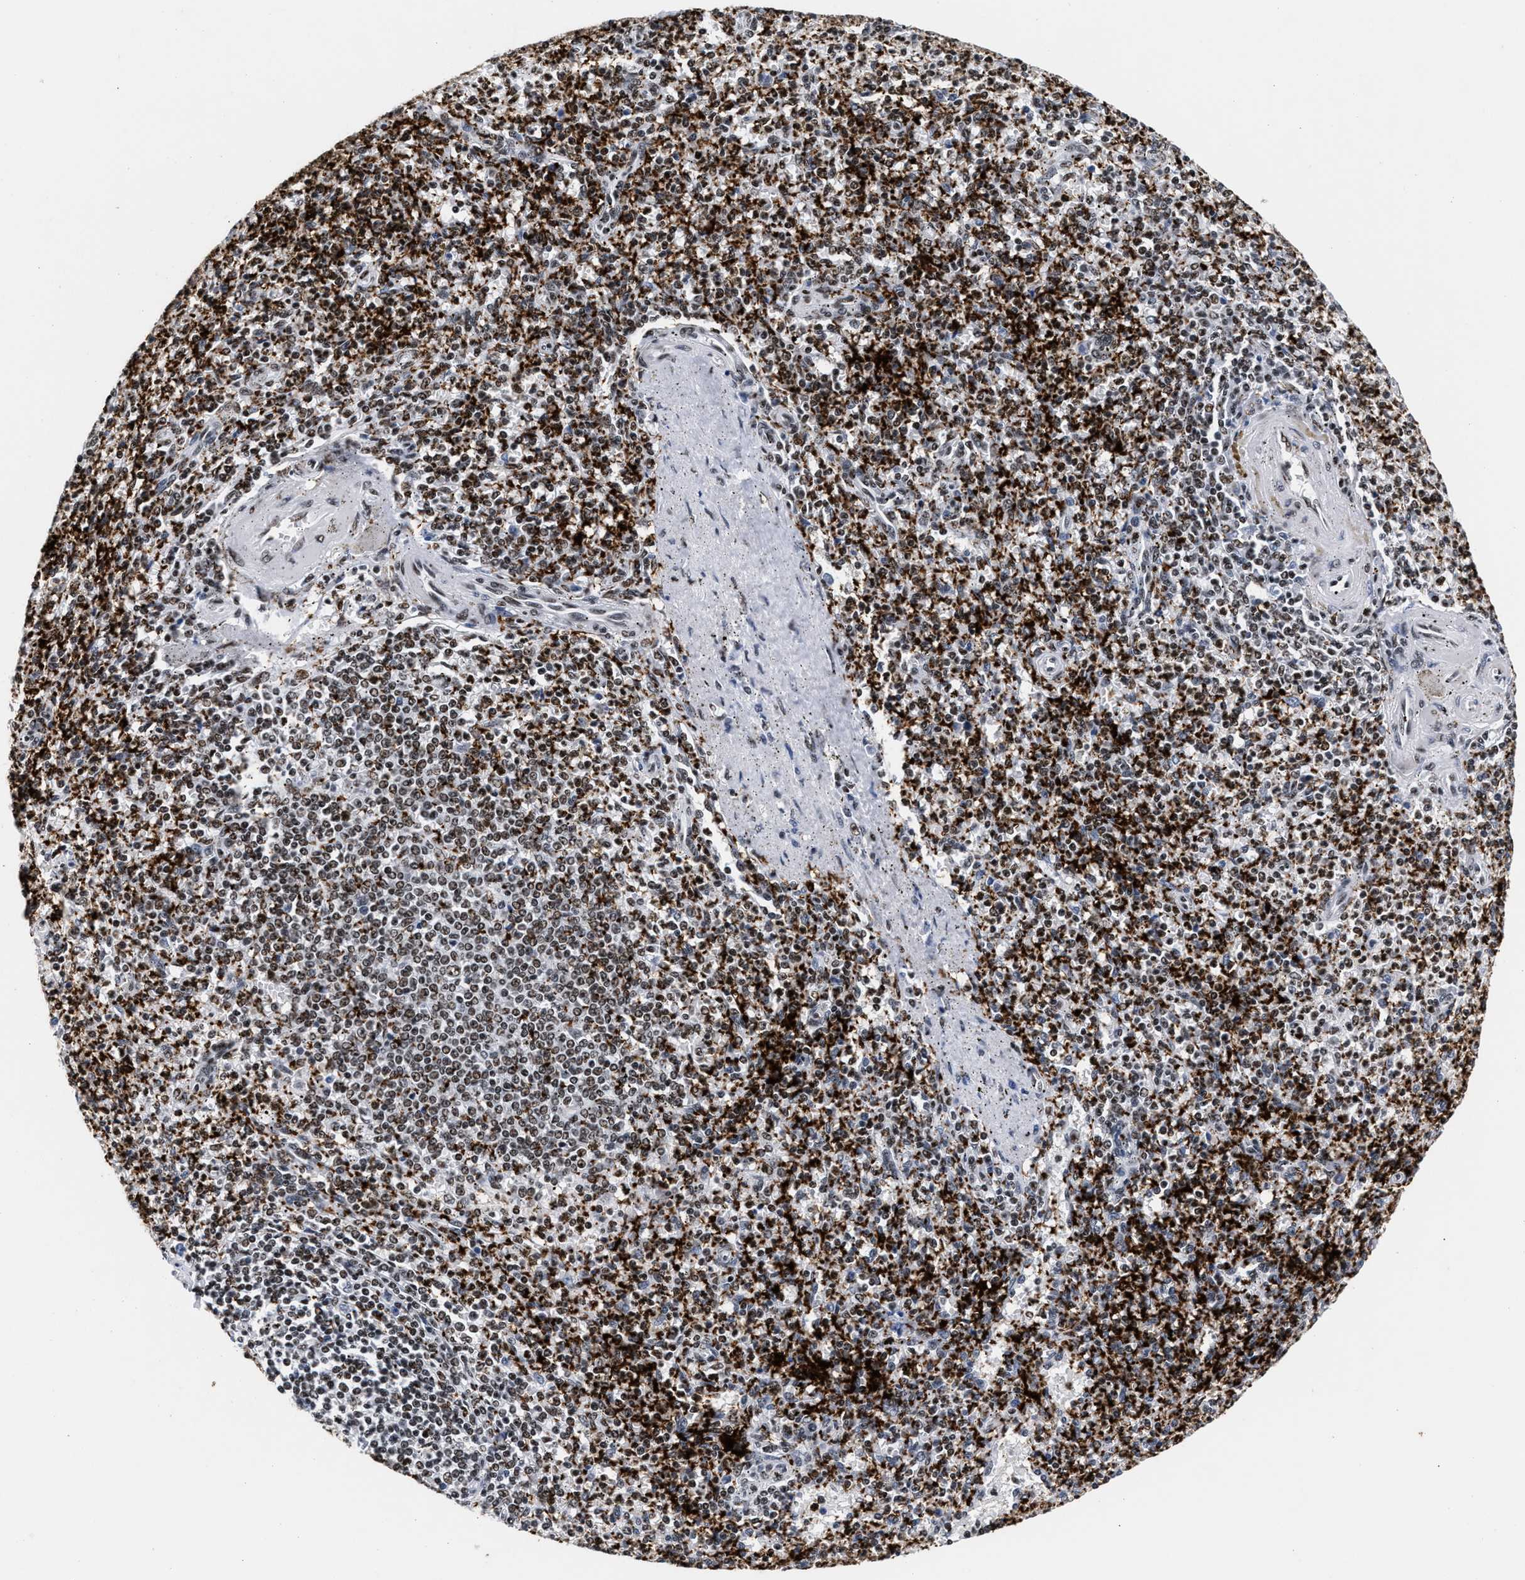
{"staining": {"intensity": "moderate", "quantity": ">75%", "location": "cytoplasmic/membranous,nuclear"}, "tissue": "spleen", "cell_type": "Cells in red pulp", "image_type": "normal", "snomed": [{"axis": "morphology", "description": "Normal tissue, NOS"}, {"axis": "topography", "description": "Spleen"}], "caption": "The image demonstrates a brown stain indicating the presence of a protein in the cytoplasmic/membranous,nuclear of cells in red pulp in spleen. (IHC, brightfield microscopy, high magnification).", "gene": "RAD21", "patient": {"sex": "male", "age": 72}}